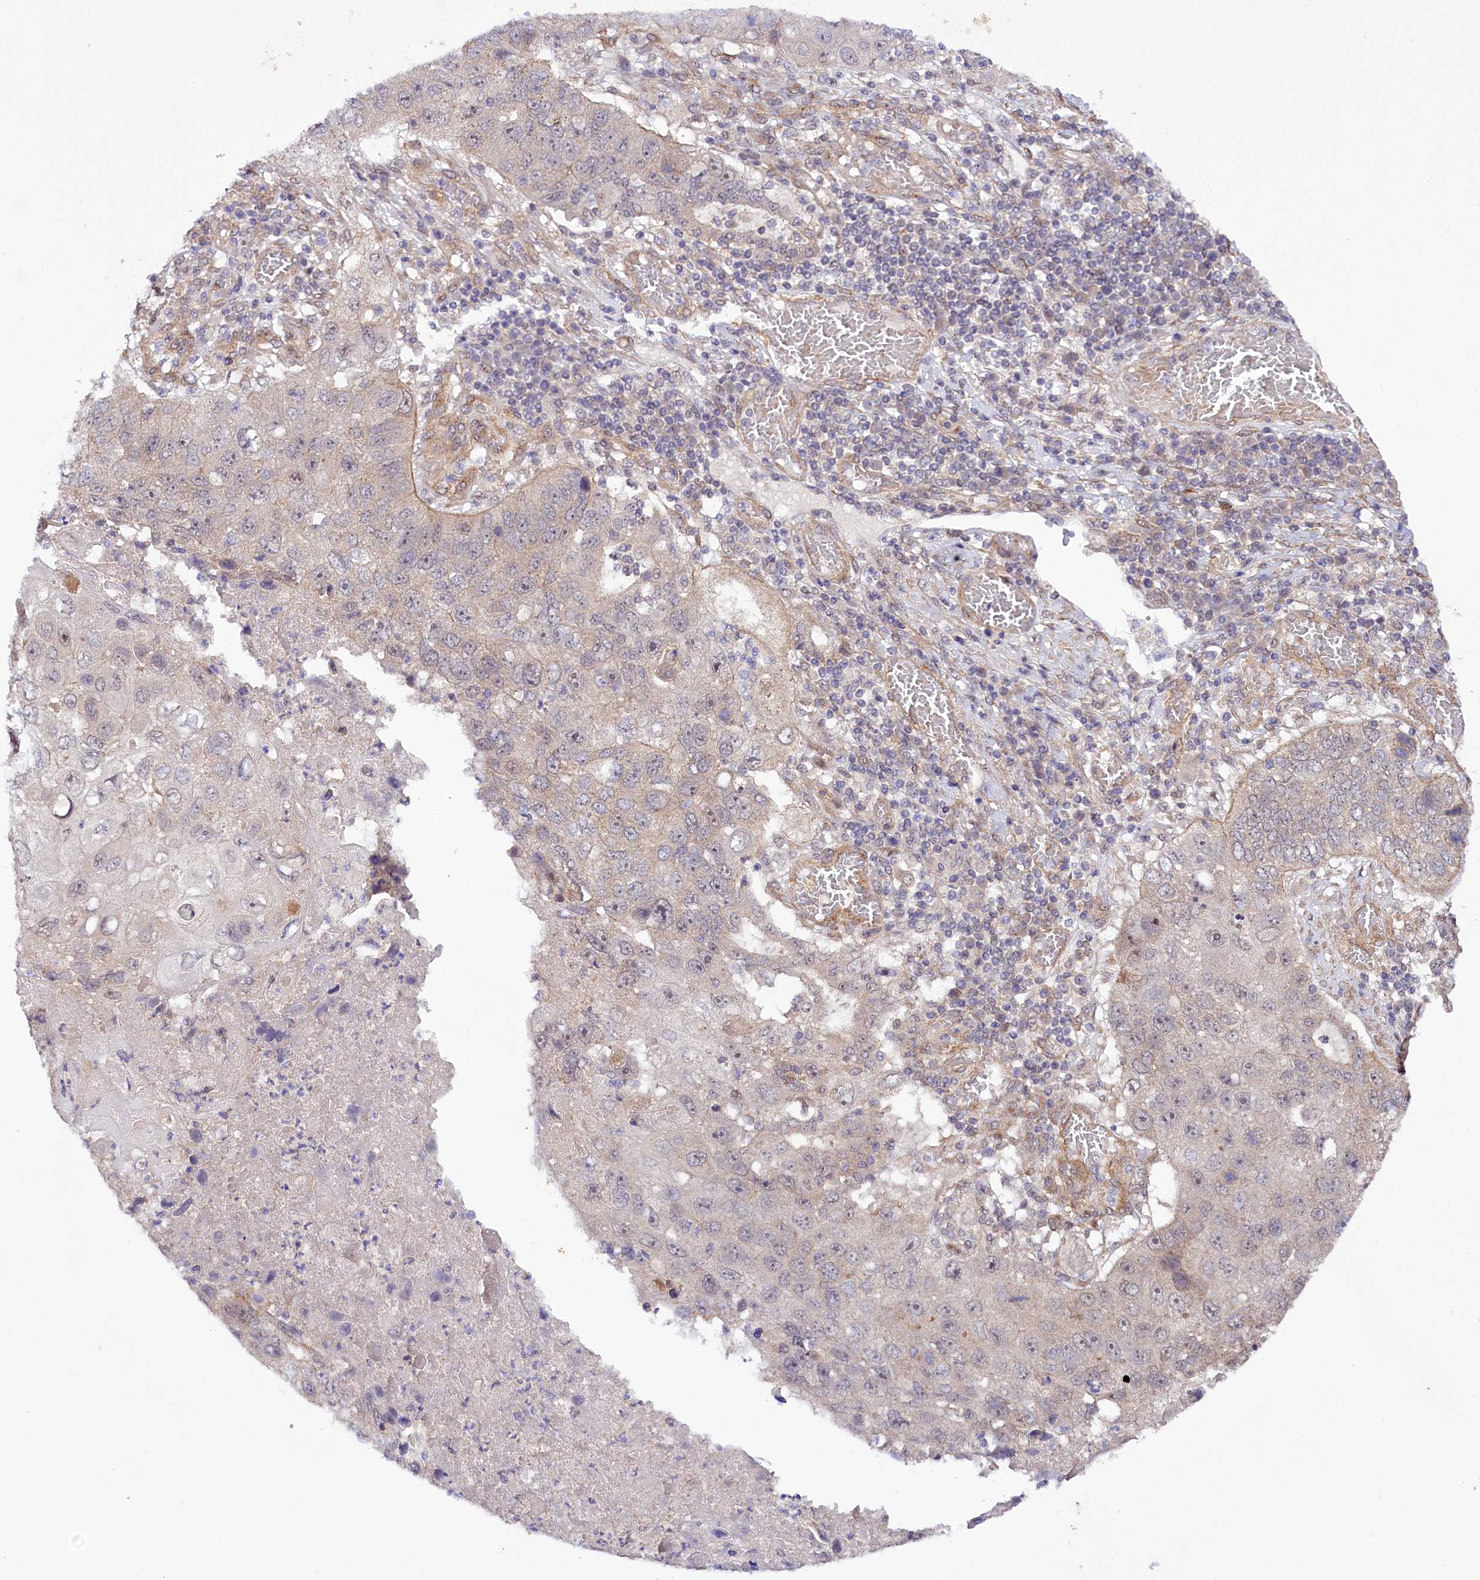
{"staining": {"intensity": "weak", "quantity": "<25%", "location": "cytoplasmic/membranous"}, "tissue": "lung cancer", "cell_type": "Tumor cells", "image_type": "cancer", "snomed": [{"axis": "morphology", "description": "Squamous cell carcinoma, NOS"}, {"axis": "topography", "description": "Lung"}], "caption": "DAB immunohistochemical staining of lung cancer reveals no significant positivity in tumor cells.", "gene": "PHLDB1", "patient": {"sex": "male", "age": 61}}